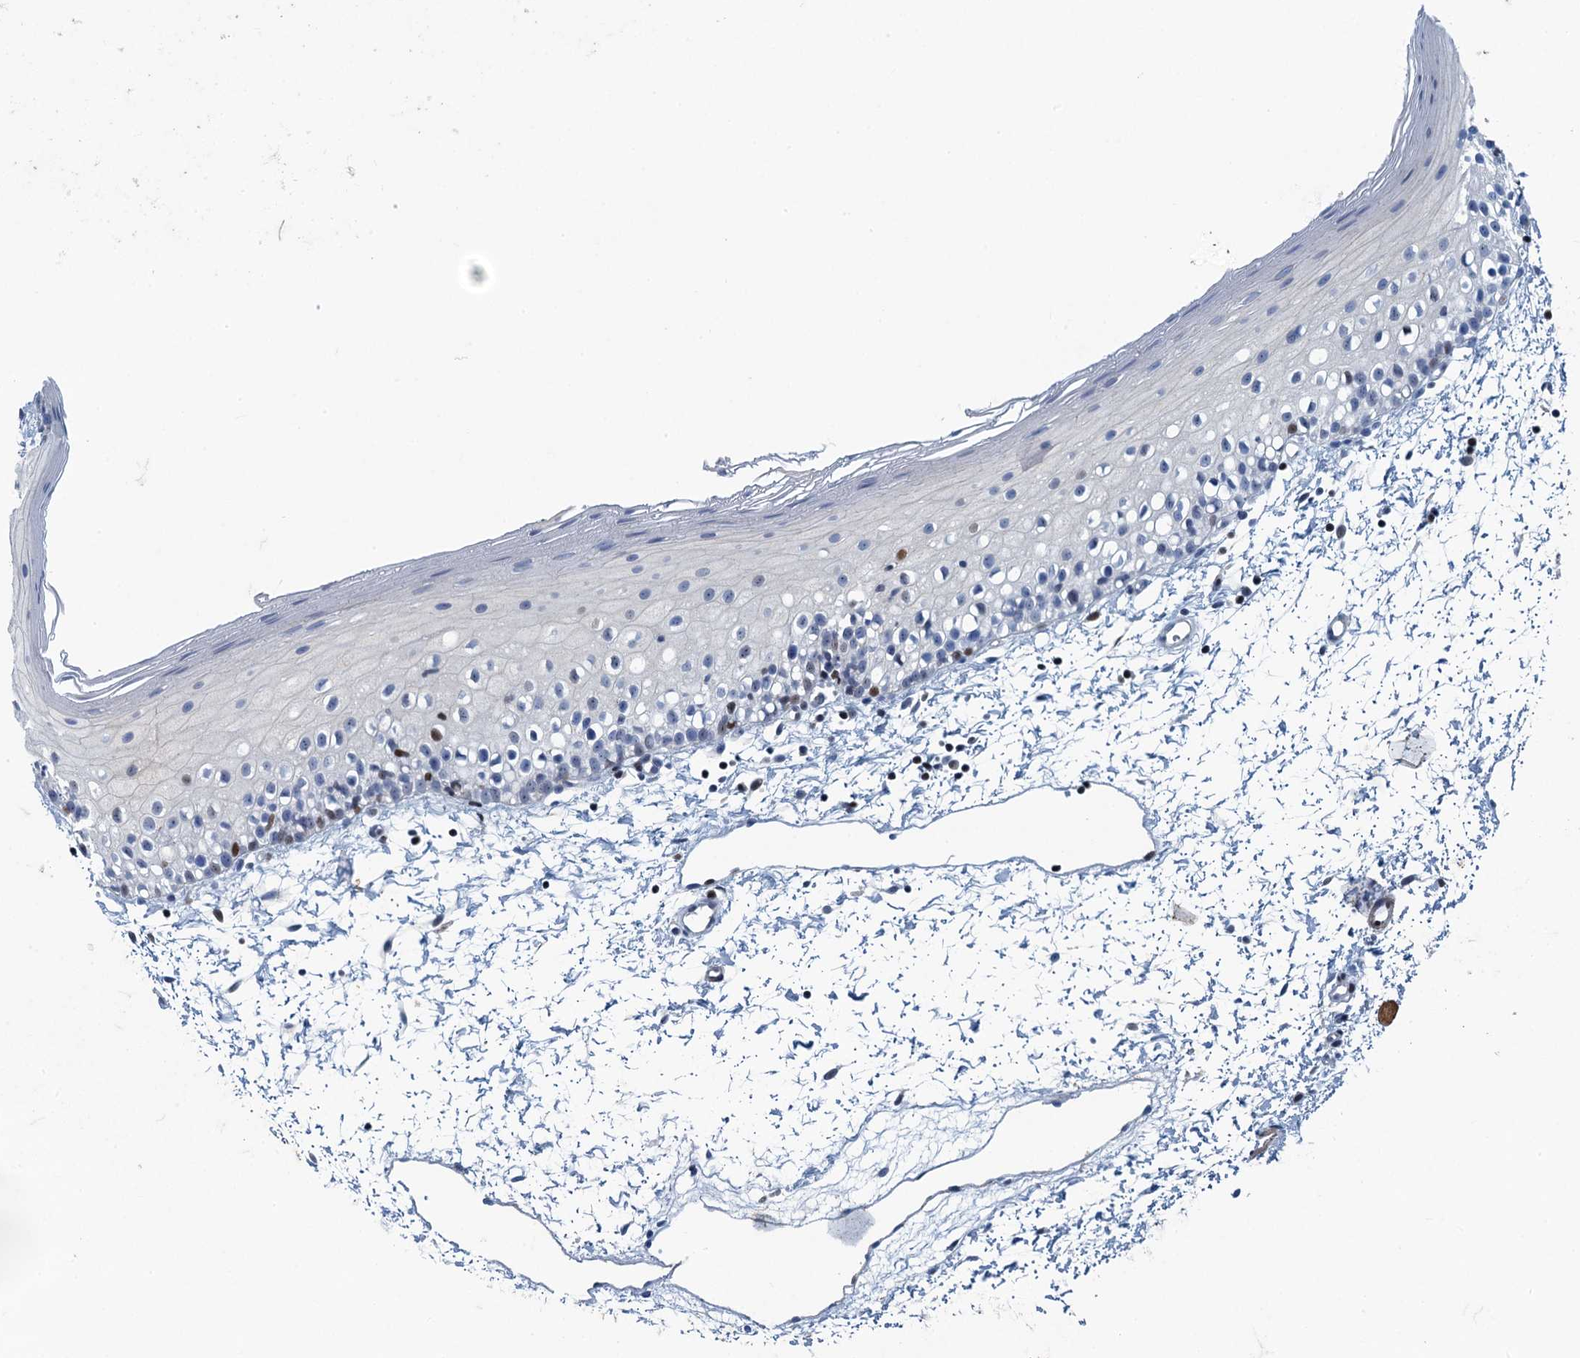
{"staining": {"intensity": "strong", "quantity": "25%-75%", "location": "nuclear"}, "tissue": "oral mucosa", "cell_type": "Squamous epithelial cells", "image_type": "normal", "snomed": [{"axis": "morphology", "description": "Normal tissue, NOS"}, {"axis": "topography", "description": "Oral tissue"}], "caption": "Immunohistochemistry (IHC) photomicrograph of normal human oral mucosa stained for a protein (brown), which shows high levels of strong nuclear staining in about 25%-75% of squamous epithelial cells.", "gene": "ANKRD13D", "patient": {"sex": "male", "age": 28}}